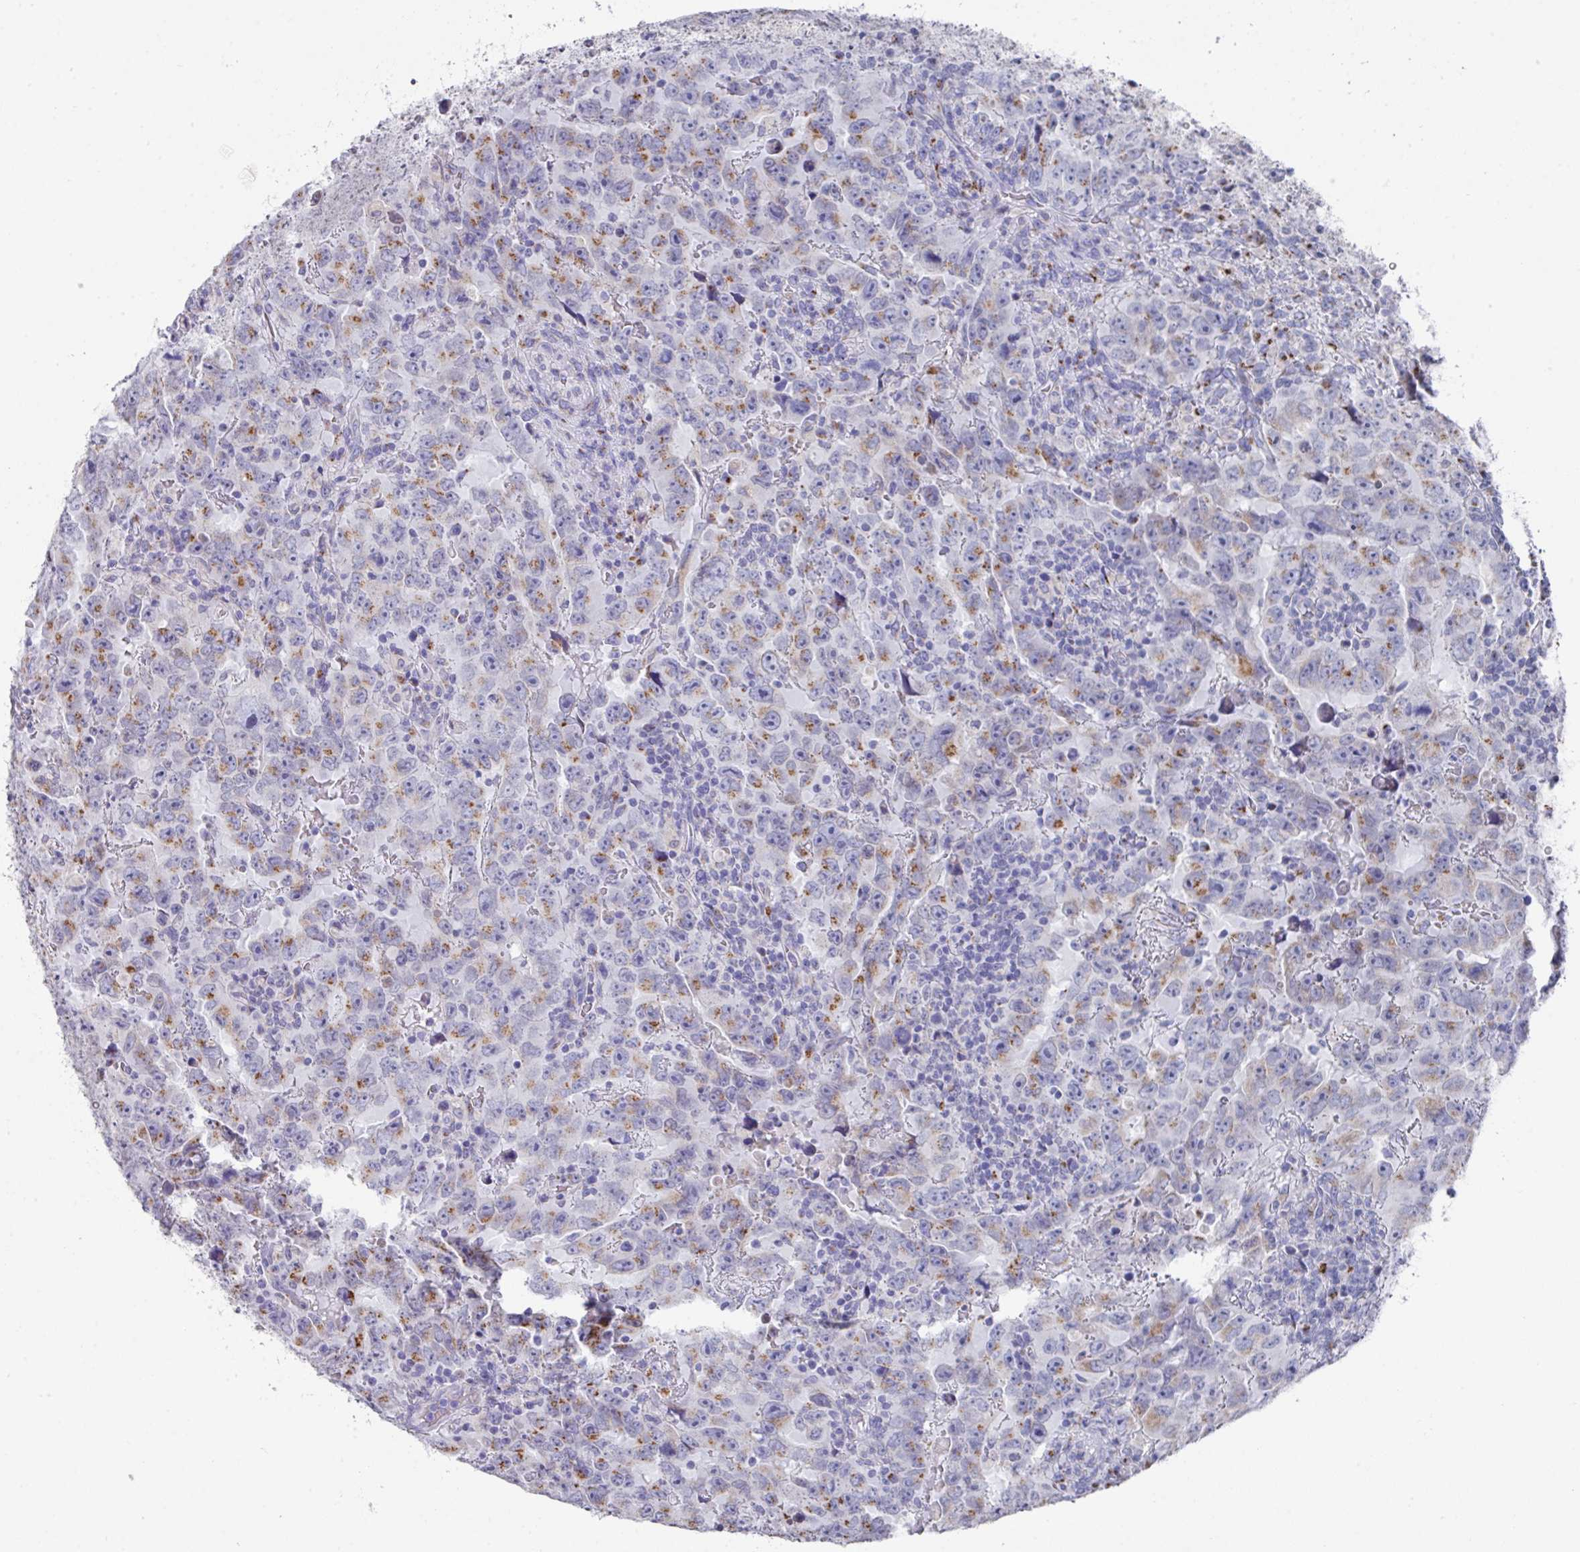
{"staining": {"intensity": "moderate", "quantity": "25%-75%", "location": "cytoplasmic/membranous"}, "tissue": "testis cancer", "cell_type": "Tumor cells", "image_type": "cancer", "snomed": [{"axis": "morphology", "description": "Carcinoma, Embryonal, NOS"}, {"axis": "topography", "description": "Testis"}], "caption": "Immunohistochemical staining of testis cancer demonstrates moderate cytoplasmic/membranous protein positivity in approximately 25%-75% of tumor cells.", "gene": "VKORC1L1", "patient": {"sex": "male", "age": 24}}